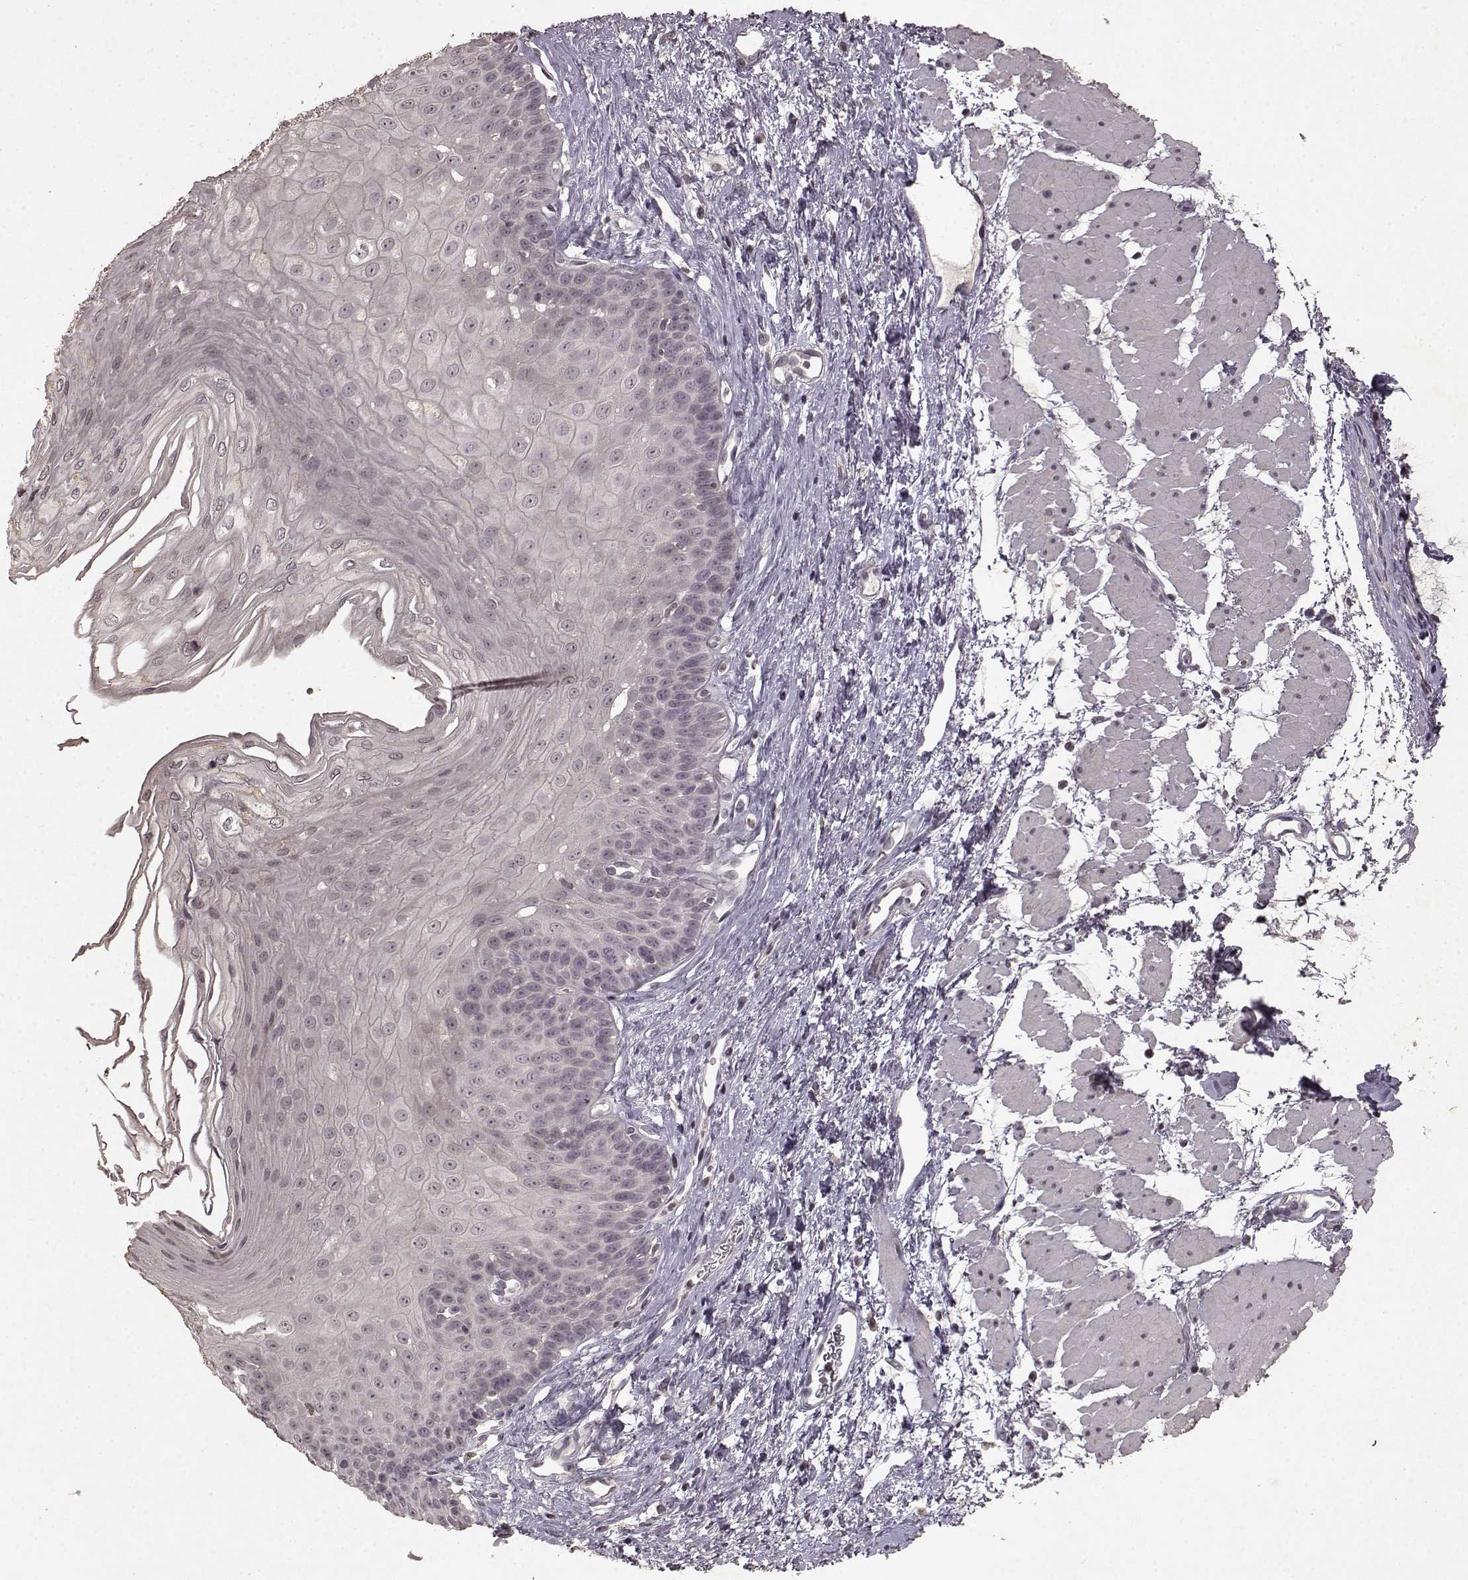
{"staining": {"intensity": "negative", "quantity": "none", "location": "none"}, "tissue": "esophagus", "cell_type": "Squamous epithelial cells", "image_type": "normal", "snomed": [{"axis": "morphology", "description": "Normal tissue, NOS"}, {"axis": "topography", "description": "Esophagus"}], "caption": "Squamous epithelial cells are negative for brown protein staining in normal esophagus. (DAB IHC visualized using brightfield microscopy, high magnification).", "gene": "LHB", "patient": {"sex": "female", "age": 62}}